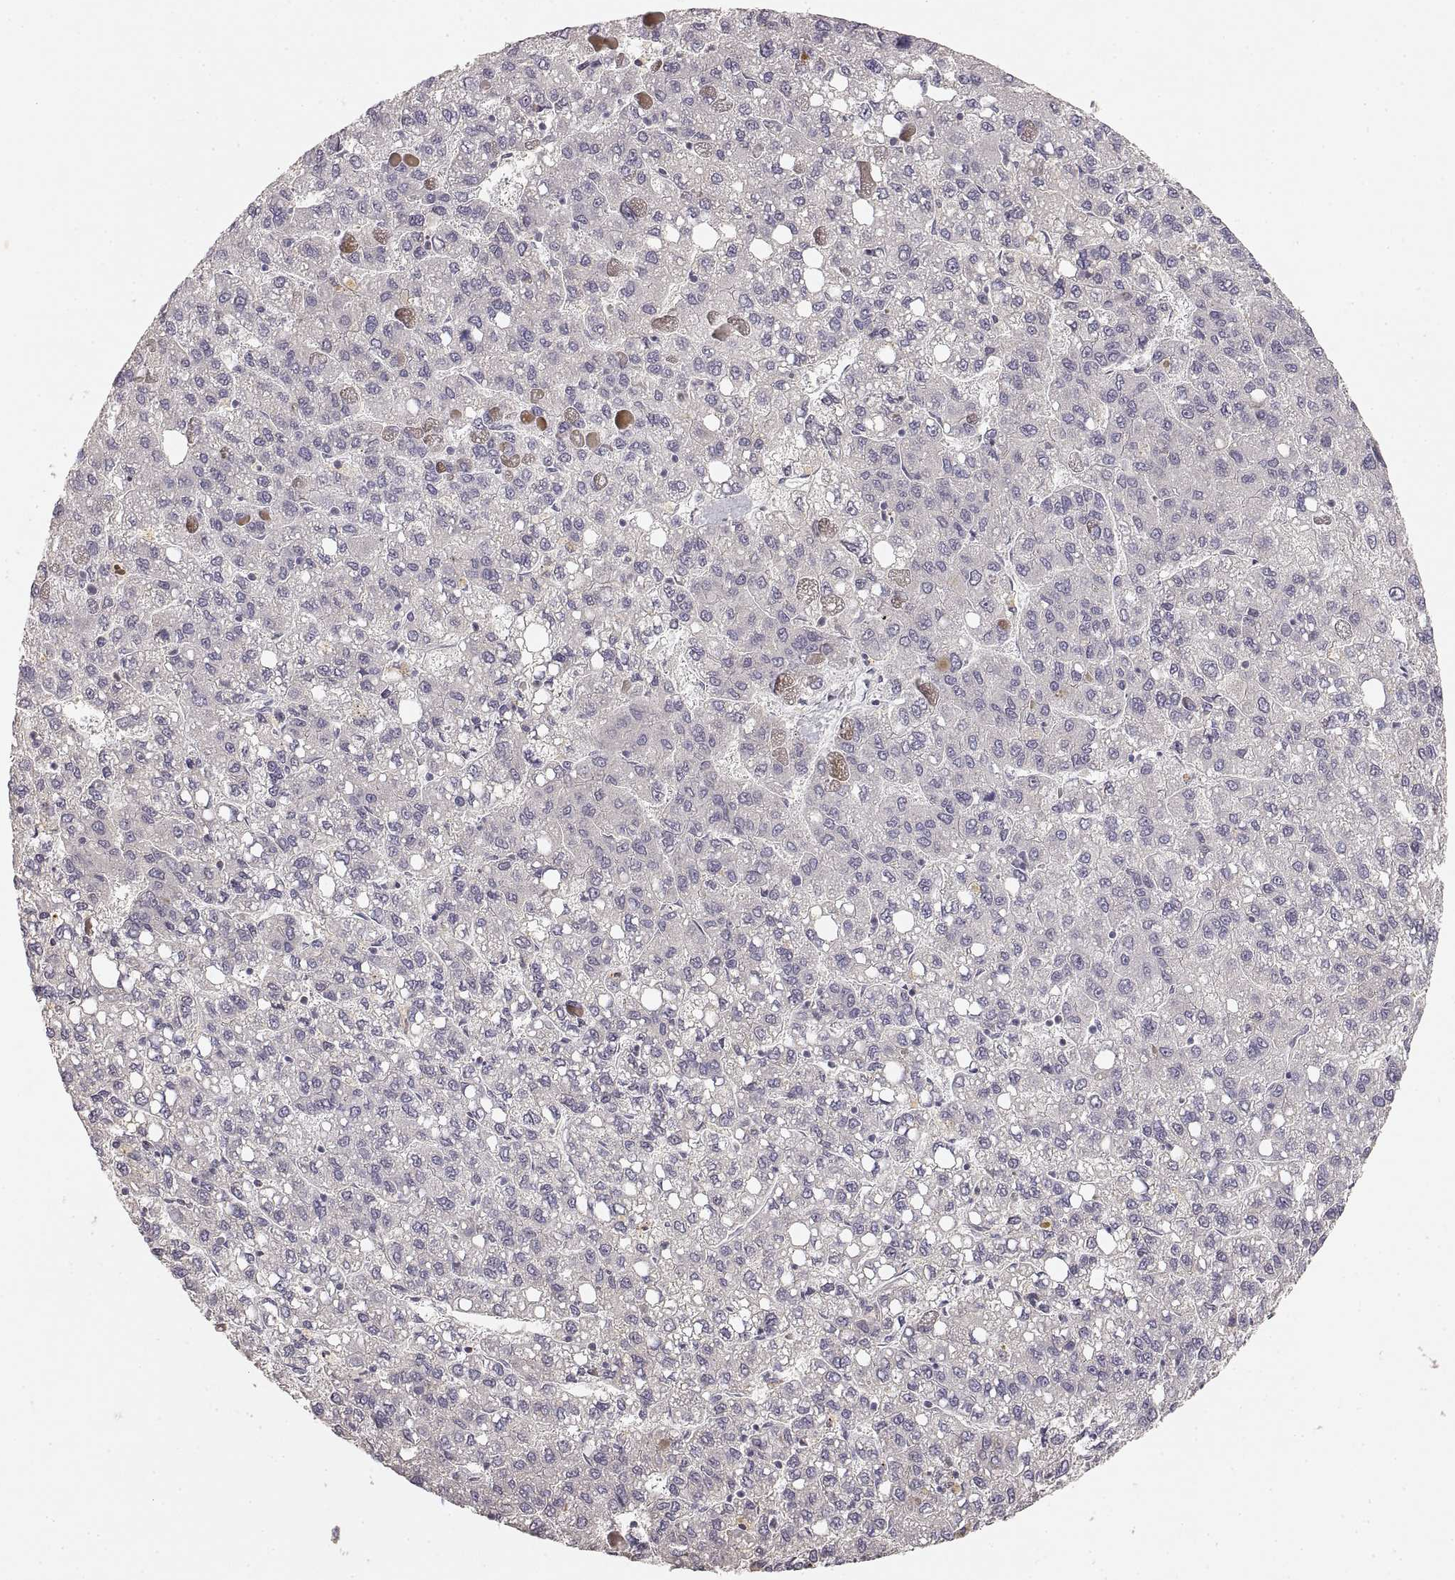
{"staining": {"intensity": "negative", "quantity": "none", "location": "none"}, "tissue": "liver cancer", "cell_type": "Tumor cells", "image_type": "cancer", "snomed": [{"axis": "morphology", "description": "Carcinoma, Hepatocellular, NOS"}, {"axis": "topography", "description": "Liver"}], "caption": "Photomicrograph shows no protein positivity in tumor cells of liver cancer (hepatocellular carcinoma) tissue.", "gene": "RUNDC3A", "patient": {"sex": "female", "age": 82}}